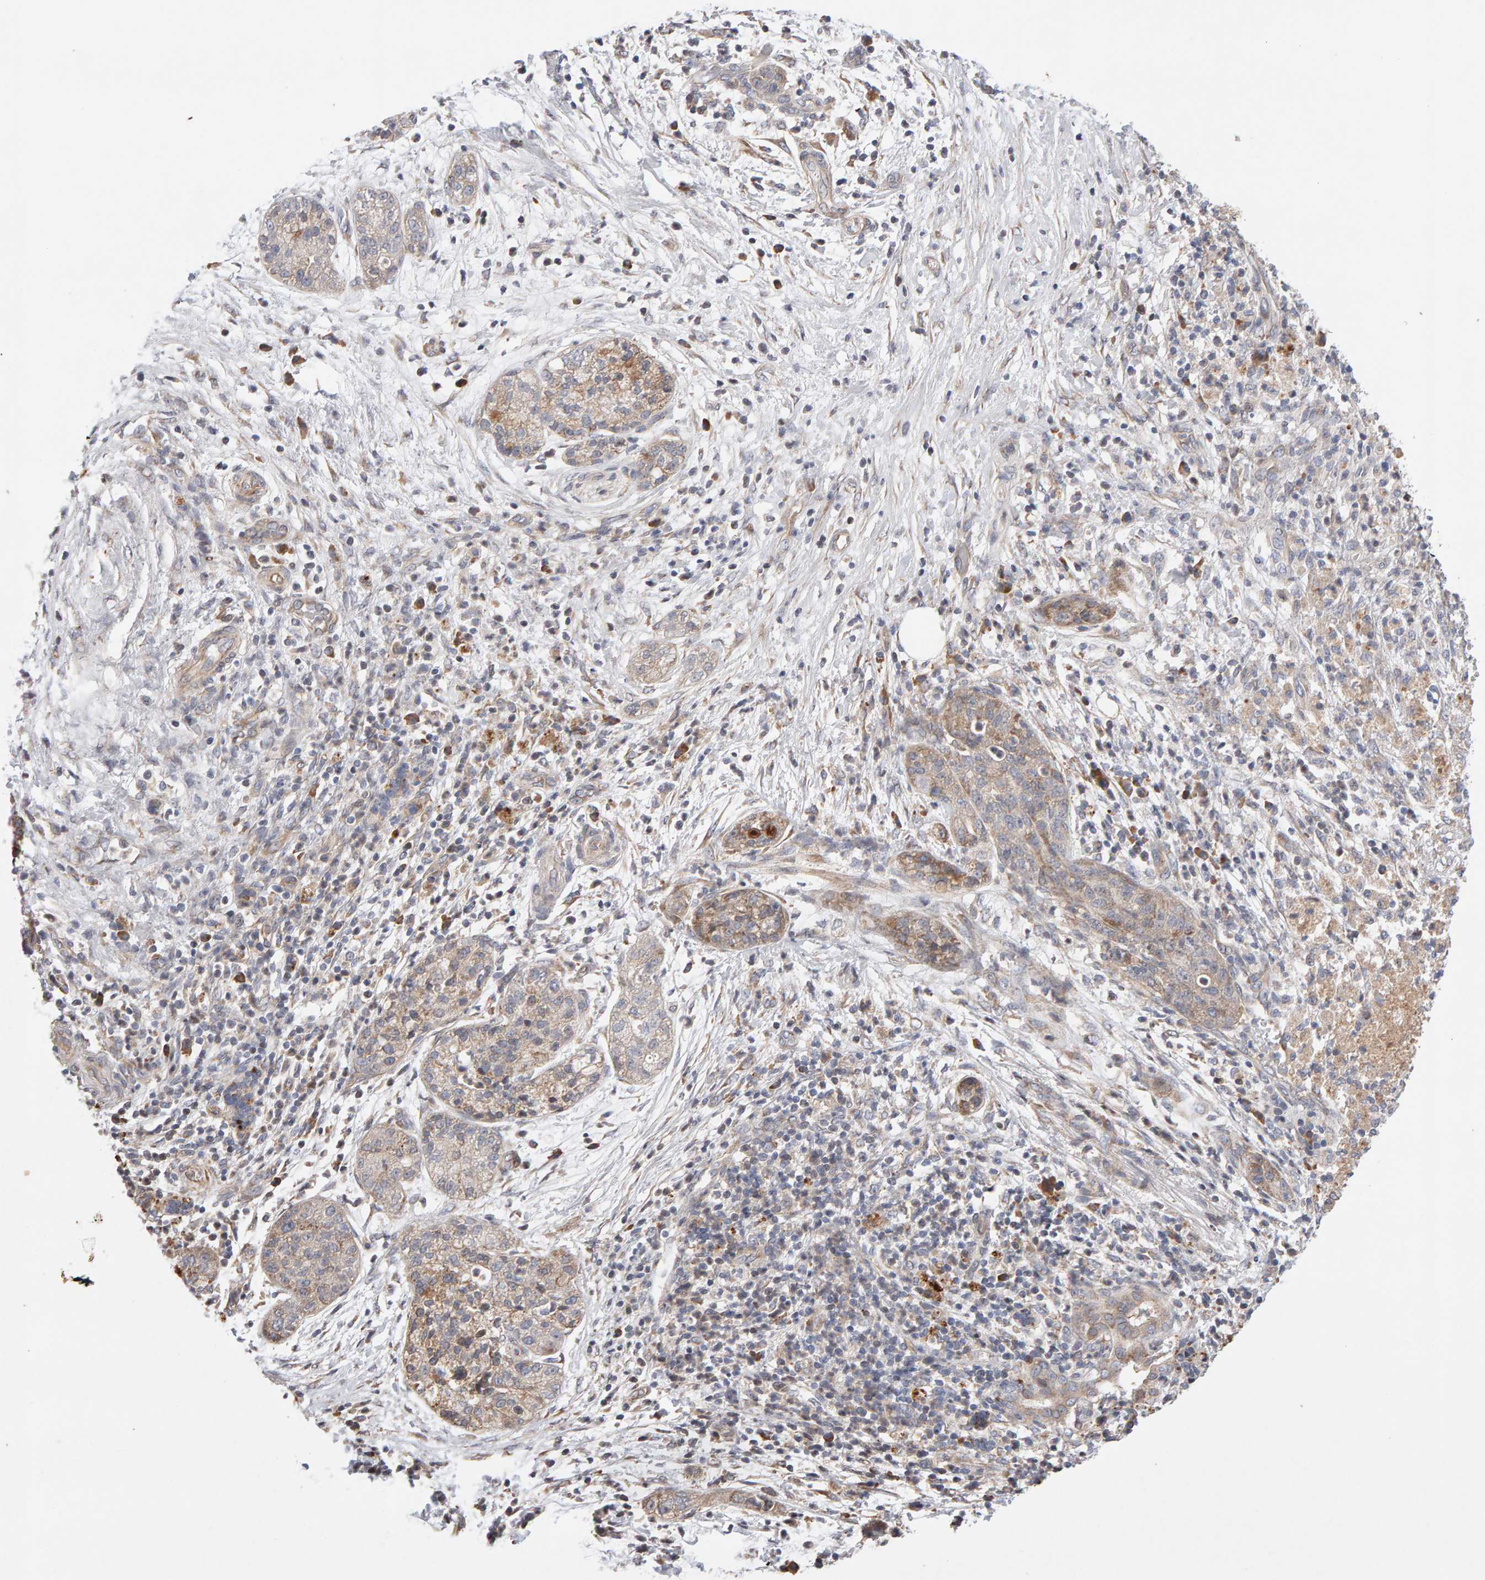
{"staining": {"intensity": "weak", "quantity": "25%-75%", "location": "cytoplasmic/membranous"}, "tissue": "pancreatic cancer", "cell_type": "Tumor cells", "image_type": "cancer", "snomed": [{"axis": "morphology", "description": "Adenocarcinoma, NOS"}, {"axis": "topography", "description": "Pancreas"}], "caption": "The immunohistochemical stain highlights weak cytoplasmic/membranous positivity in tumor cells of pancreatic cancer (adenocarcinoma) tissue.", "gene": "LZTS1", "patient": {"sex": "female", "age": 78}}